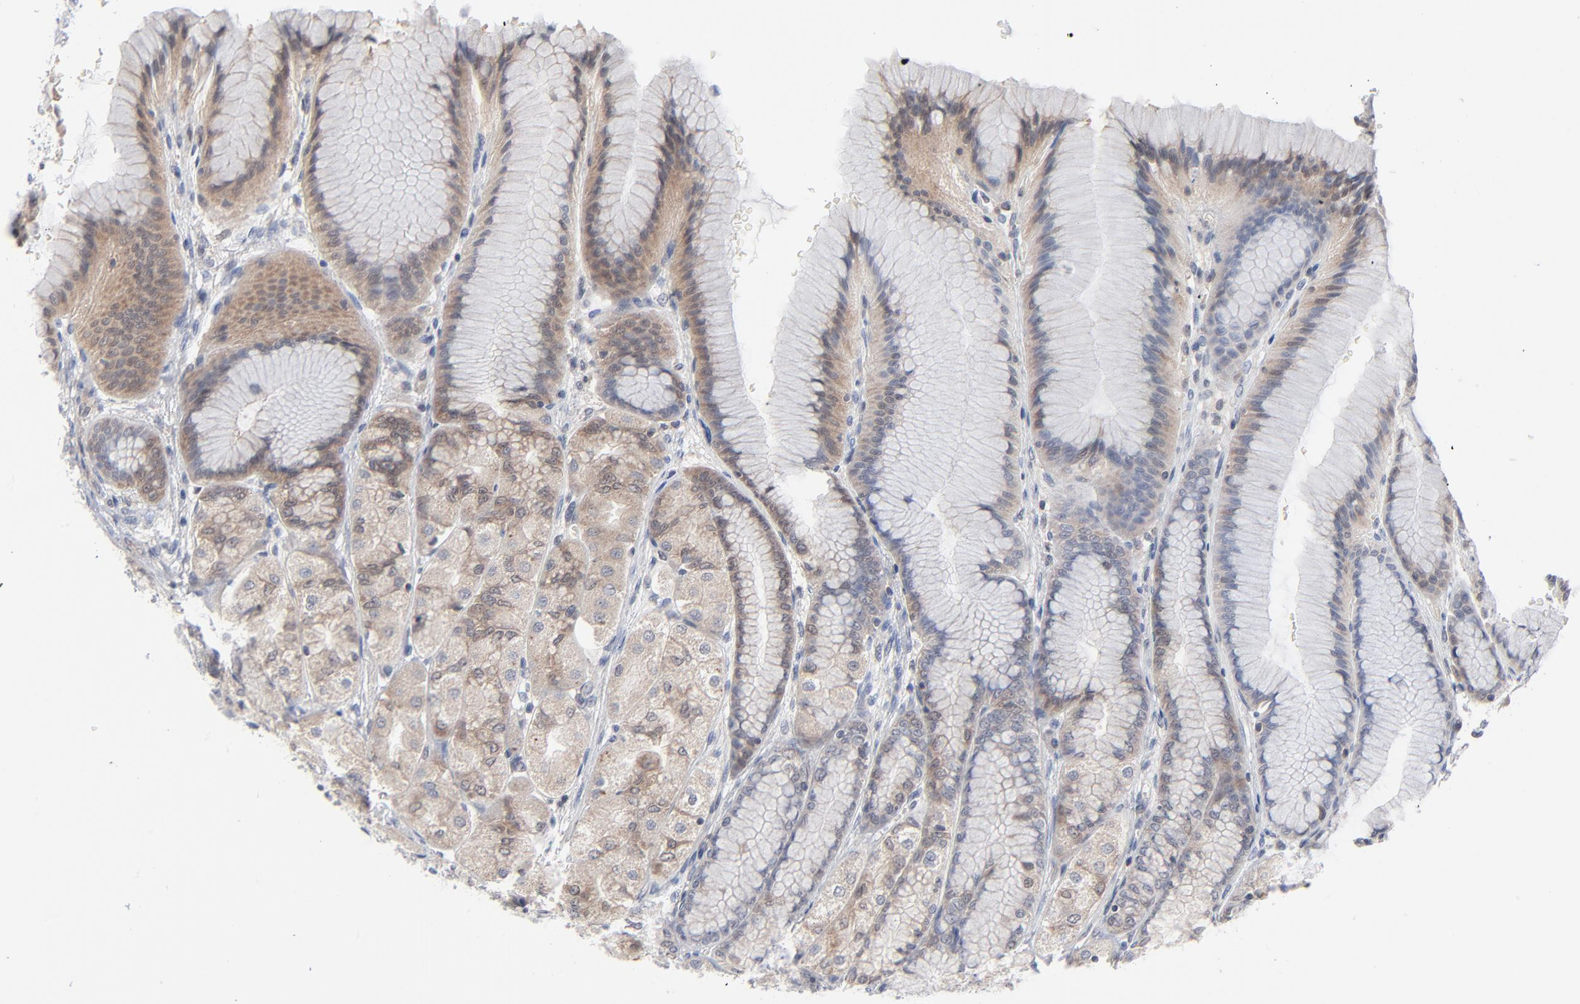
{"staining": {"intensity": "weak", "quantity": "25%-75%", "location": "cytoplasmic/membranous"}, "tissue": "stomach", "cell_type": "Glandular cells", "image_type": "normal", "snomed": [{"axis": "morphology", "description": "Normal tissue, NOS"}, {"axis": "morphology", "description": "Adenocarcinoma, NOS"}, {"axis": "topography", "description": "Stomach"}, {"axis": "topography", "description": "Stomach, lower"}], "caption": "Immunohistochemical staining of unremarkable stomach displays 25%-75% levels of weak cytoplasmic/membranous protein staining in approximately 25%-75% of glandular cells. (DAB IHC, brown staining for protein, blue staining for nuclei).", "gene": "RPS6KB1", "patient": {"sex": "female", "age": 65}}